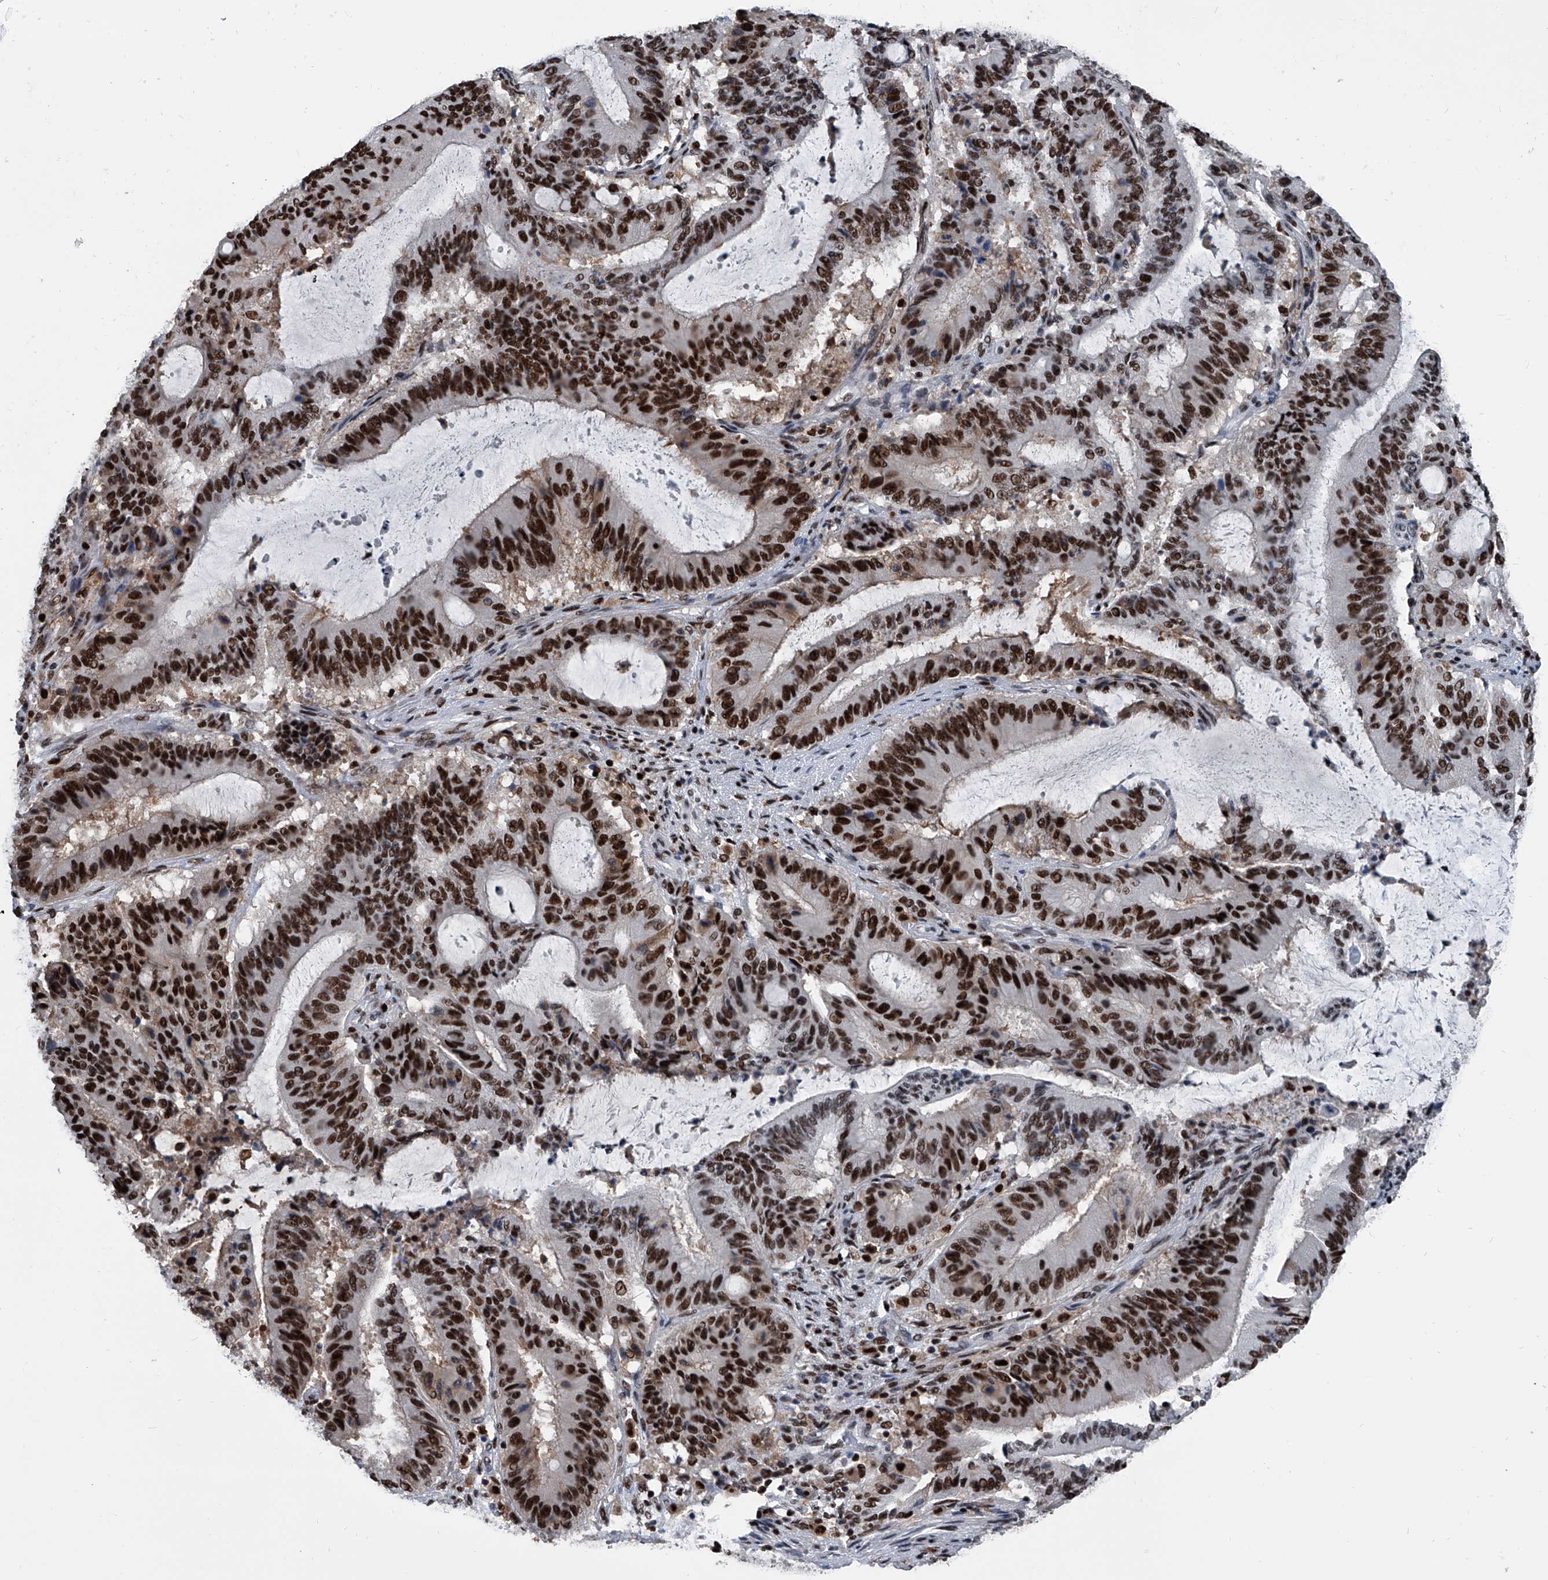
{"staining": {"intensity": "strong", "quantity": ">75%", "location": "nuclear"}, "tissue": "liver cancer", "cell_type": "Tumor cells", "image_type": "cancer", "snomed": [{"axis": "morphology", "description": "Normal tissue, NOS"}, {"axis": "morphology", "description": "Cholangiocarcinoma"}, {"axis": "topography", "description": "Liver"}, {"axis": "topography", "description": "Peripheral nerve tissue"}], "caption": "The histopathology image displays immunohistochemical staining of liver cancer. There is strong nuclear positivity is appreciated in about >75% of tumor cells.", "gene": "FKBP5", "patient": {"sex": "female", "age": 73}}